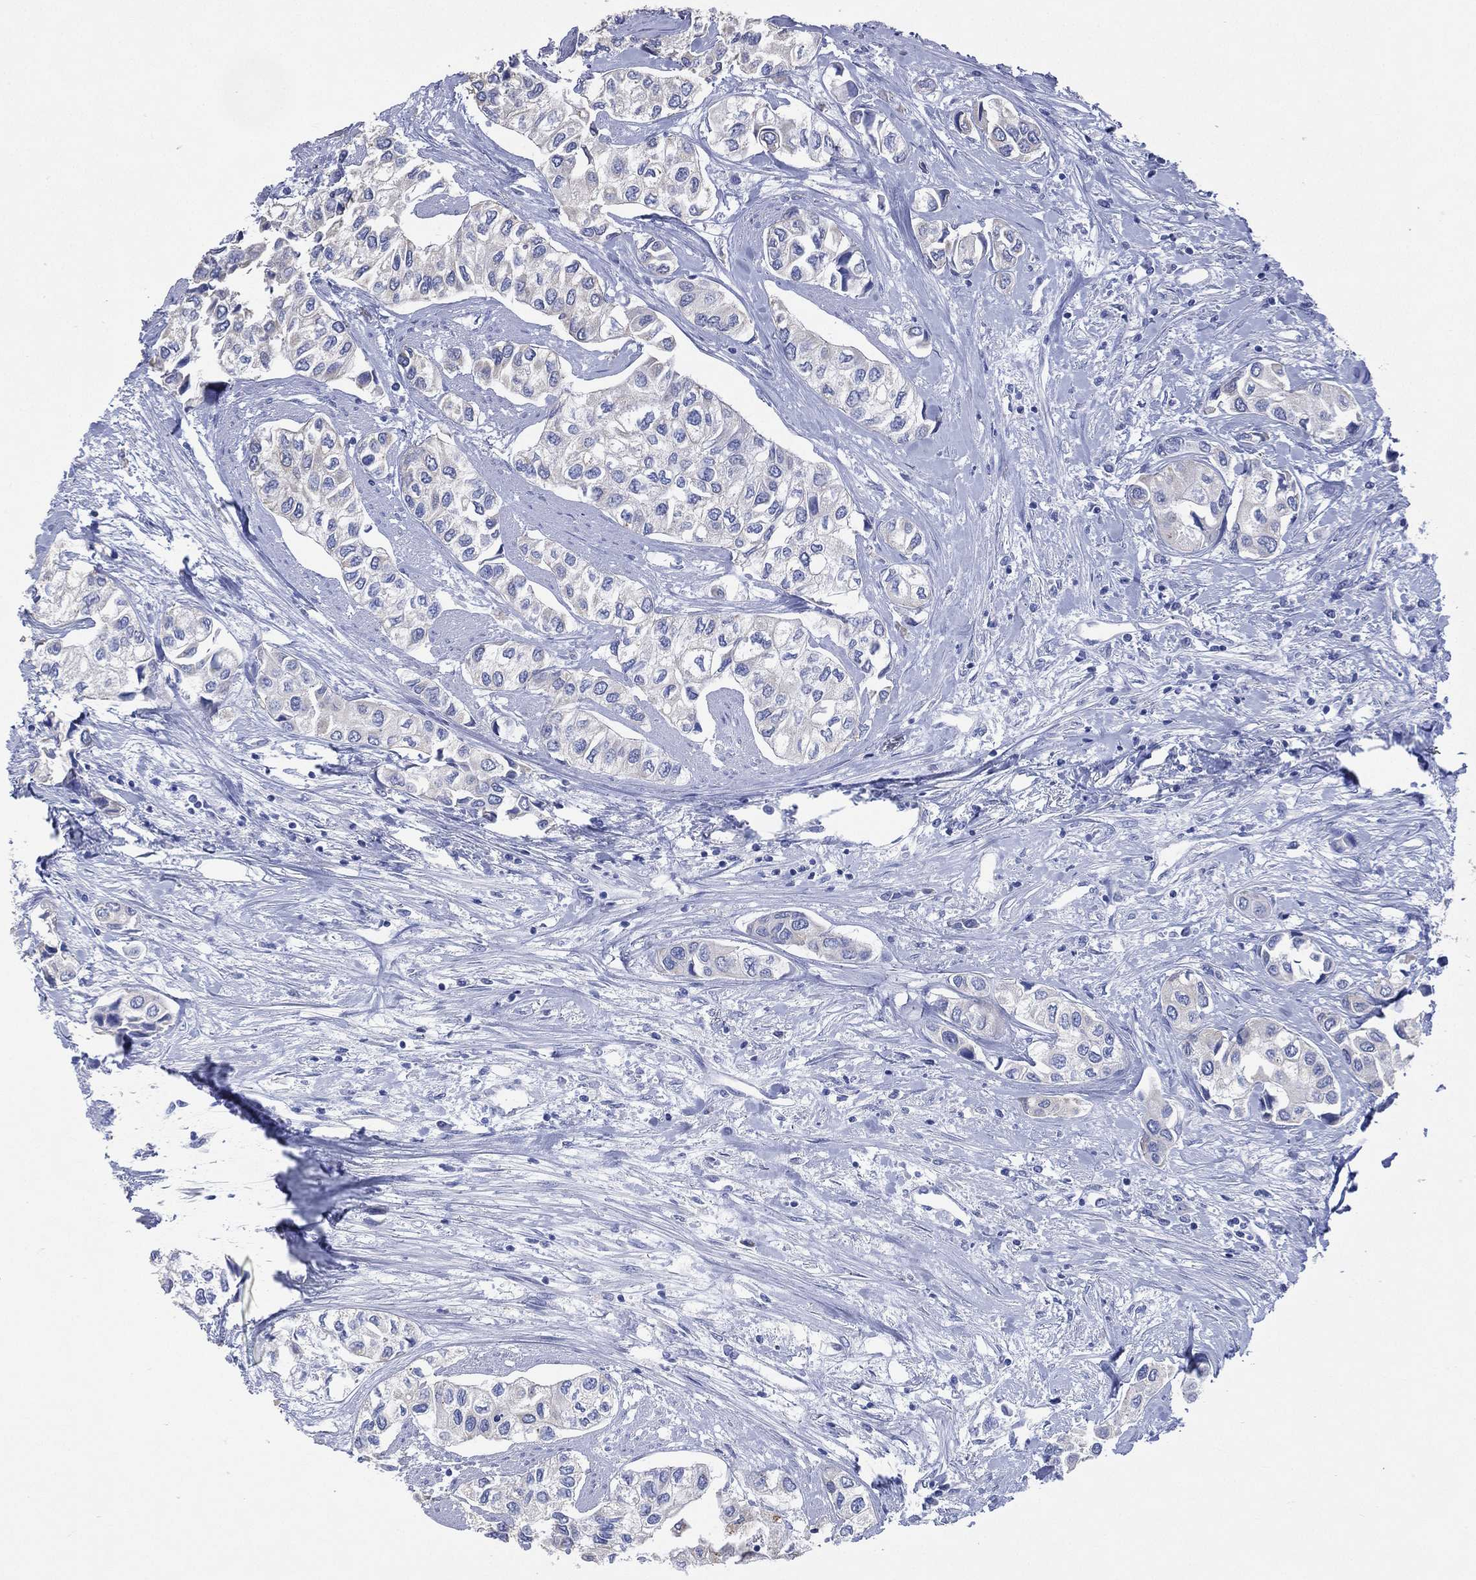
{"staining": {"intensity": "negative", "quantity": "none", "location": "none"}, "tissue": "urothelial cancer", "cell_type": "Tumor cells", "image_type": "cancer", "snomed": [{"axis": "morphology", "description": "Urothelial carcinoma, High grade"}, {"axis": "topography", "description": "Urinary bladder"}], "caption": "High power microscopy histopathology image of an IHC micrograph of urothelial cancer, revealing no significant expression in tumor cells.", "gene": "FMO1", "patient": {"sex": "male", "age": 73}}